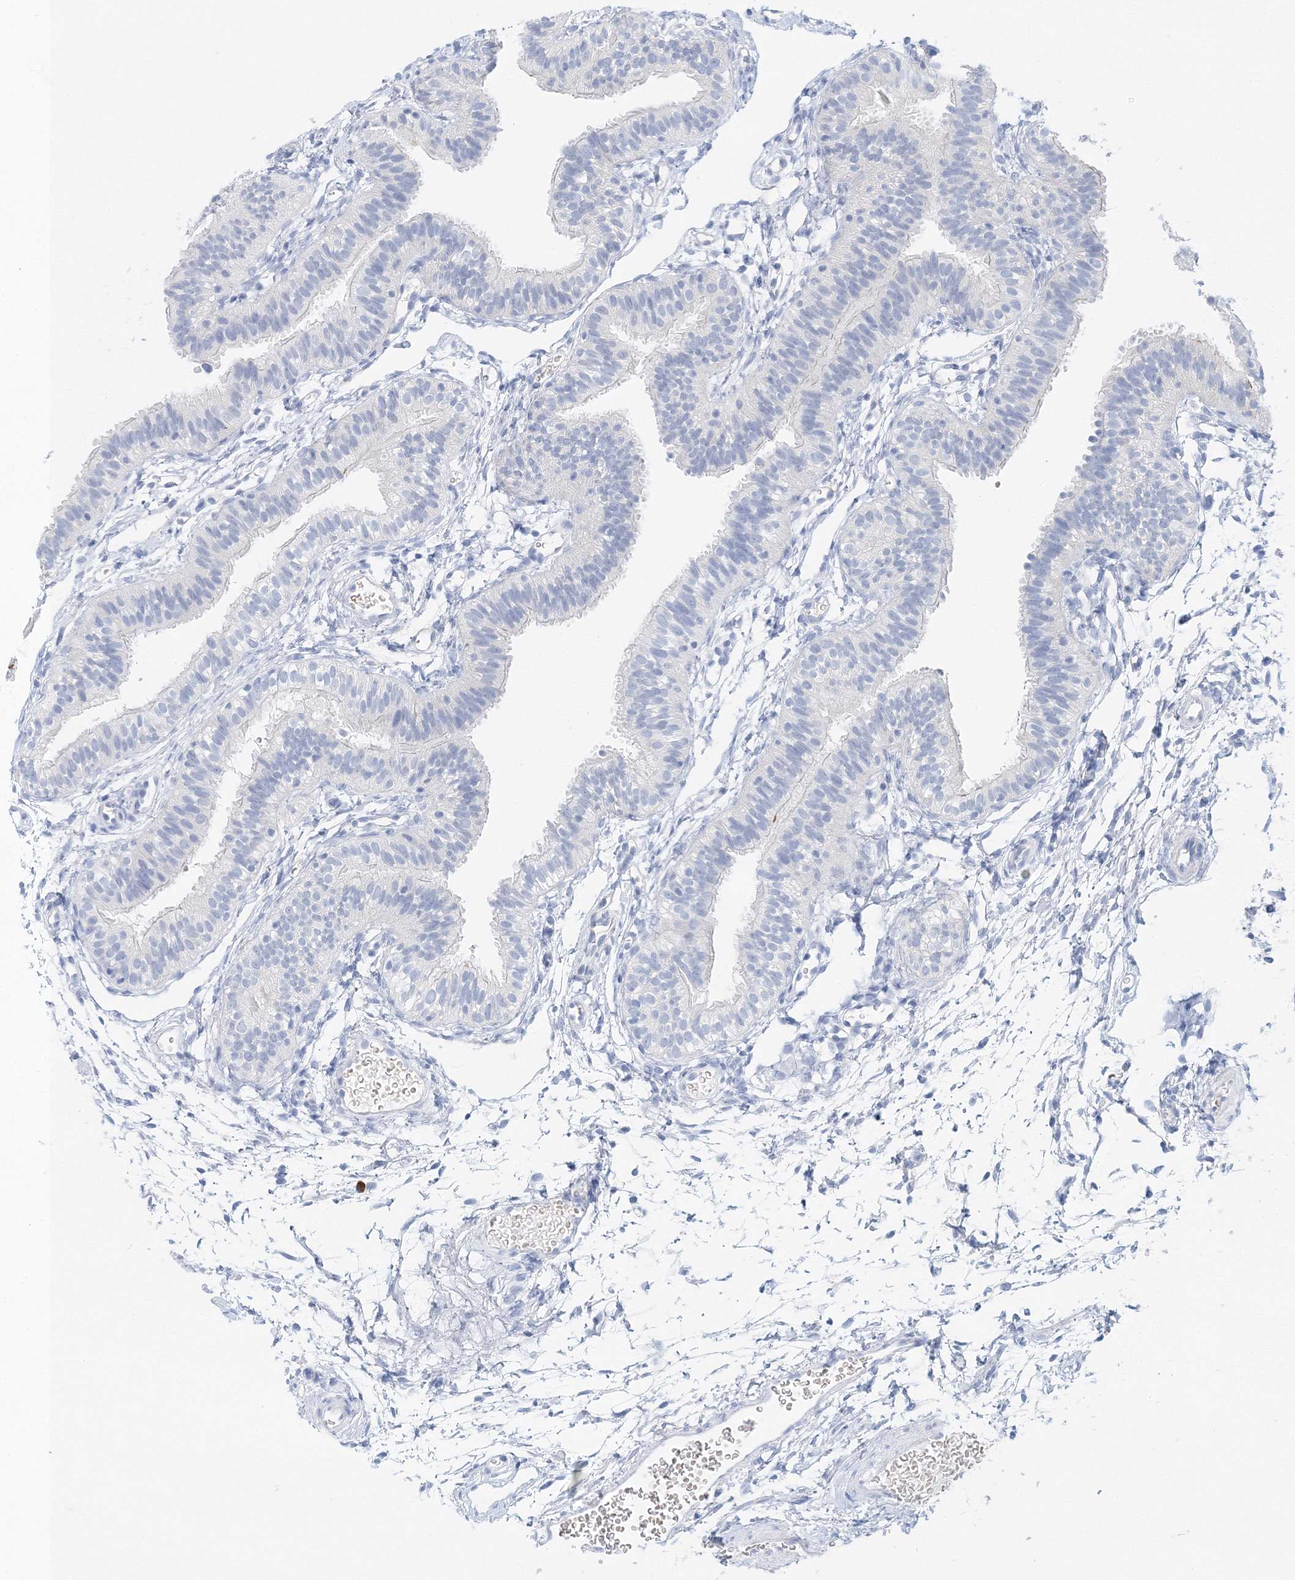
{"staining": {"intensity": "negative", "quantity": "none", "location": "none"}, "tissue": "fallopian tube", "cell_type": "Glandular cells", "image_type": "normal", "snomed": [{"axis": "morphology", "description": "Normal tissue, NOS"}, {"axis": "topography", "description": "Fallopian tube"}], "caption": "IHC photomicrograph of unremarkable human fallopian tube stained for a protein (brown), which shows no staining in glandular cells.", "gene": "VILL", "patient": {"sex": "female", "age": 35}}